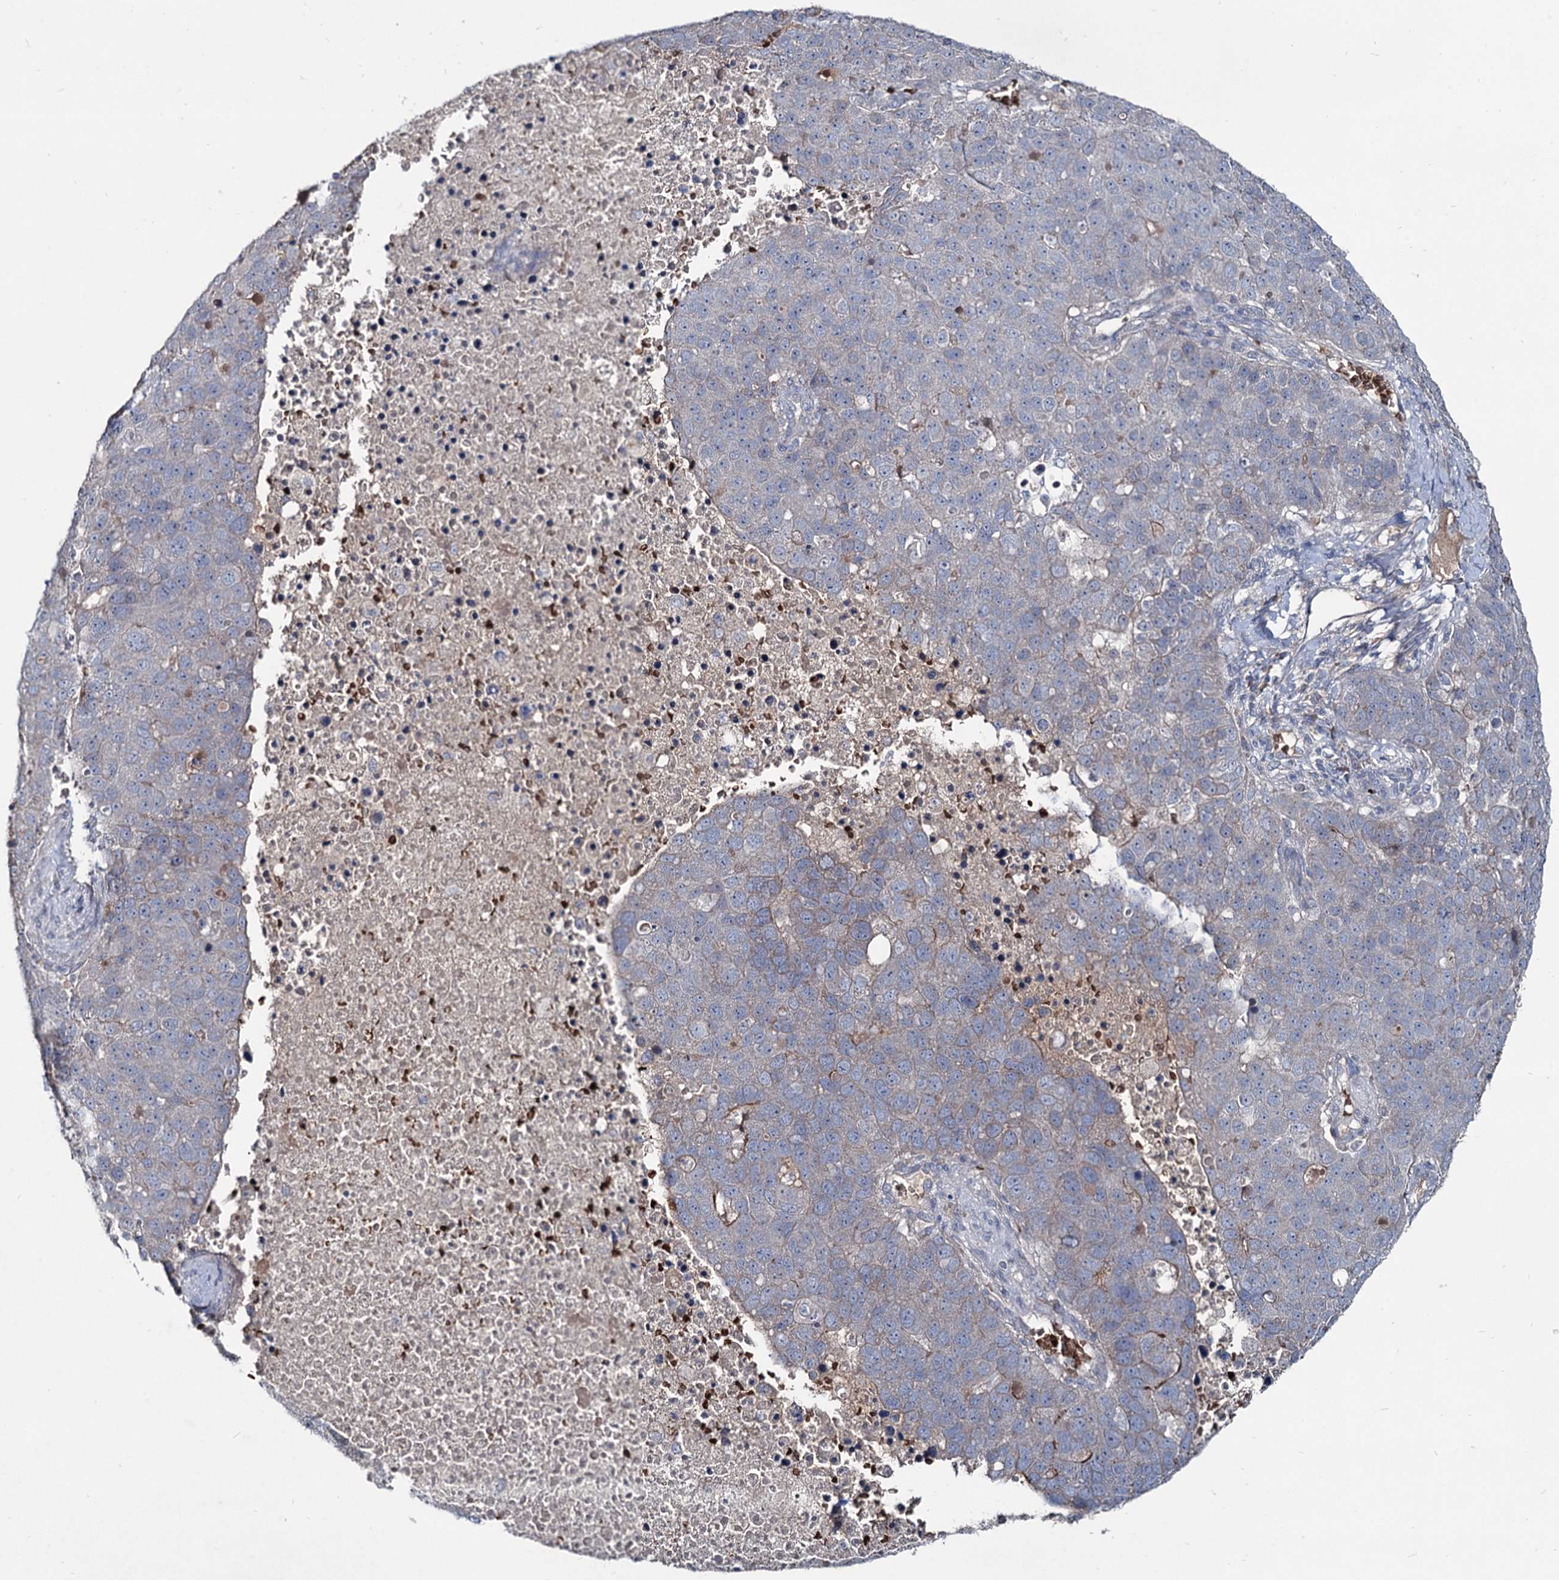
{"staining": {"intensity": "negative", "quantity": "none", "location": "none"}, "tissue": "pancreatic cancer", "cell_type": "Tumor cells", "image_type": "cancer", "snomed": [{"axis": "morphology", "description": "Adenocarcinoma, NOS"}, {"axis": "topography", "description": "Pancreas"}], "caption": "DAB (3,3'-diaminobenzidine) immunohistochemical staining of human pancreatic cancer shows no significant staining in tumor cells.", "gene": "RNF6", "patient": {"sex": "female", "age": 61}}